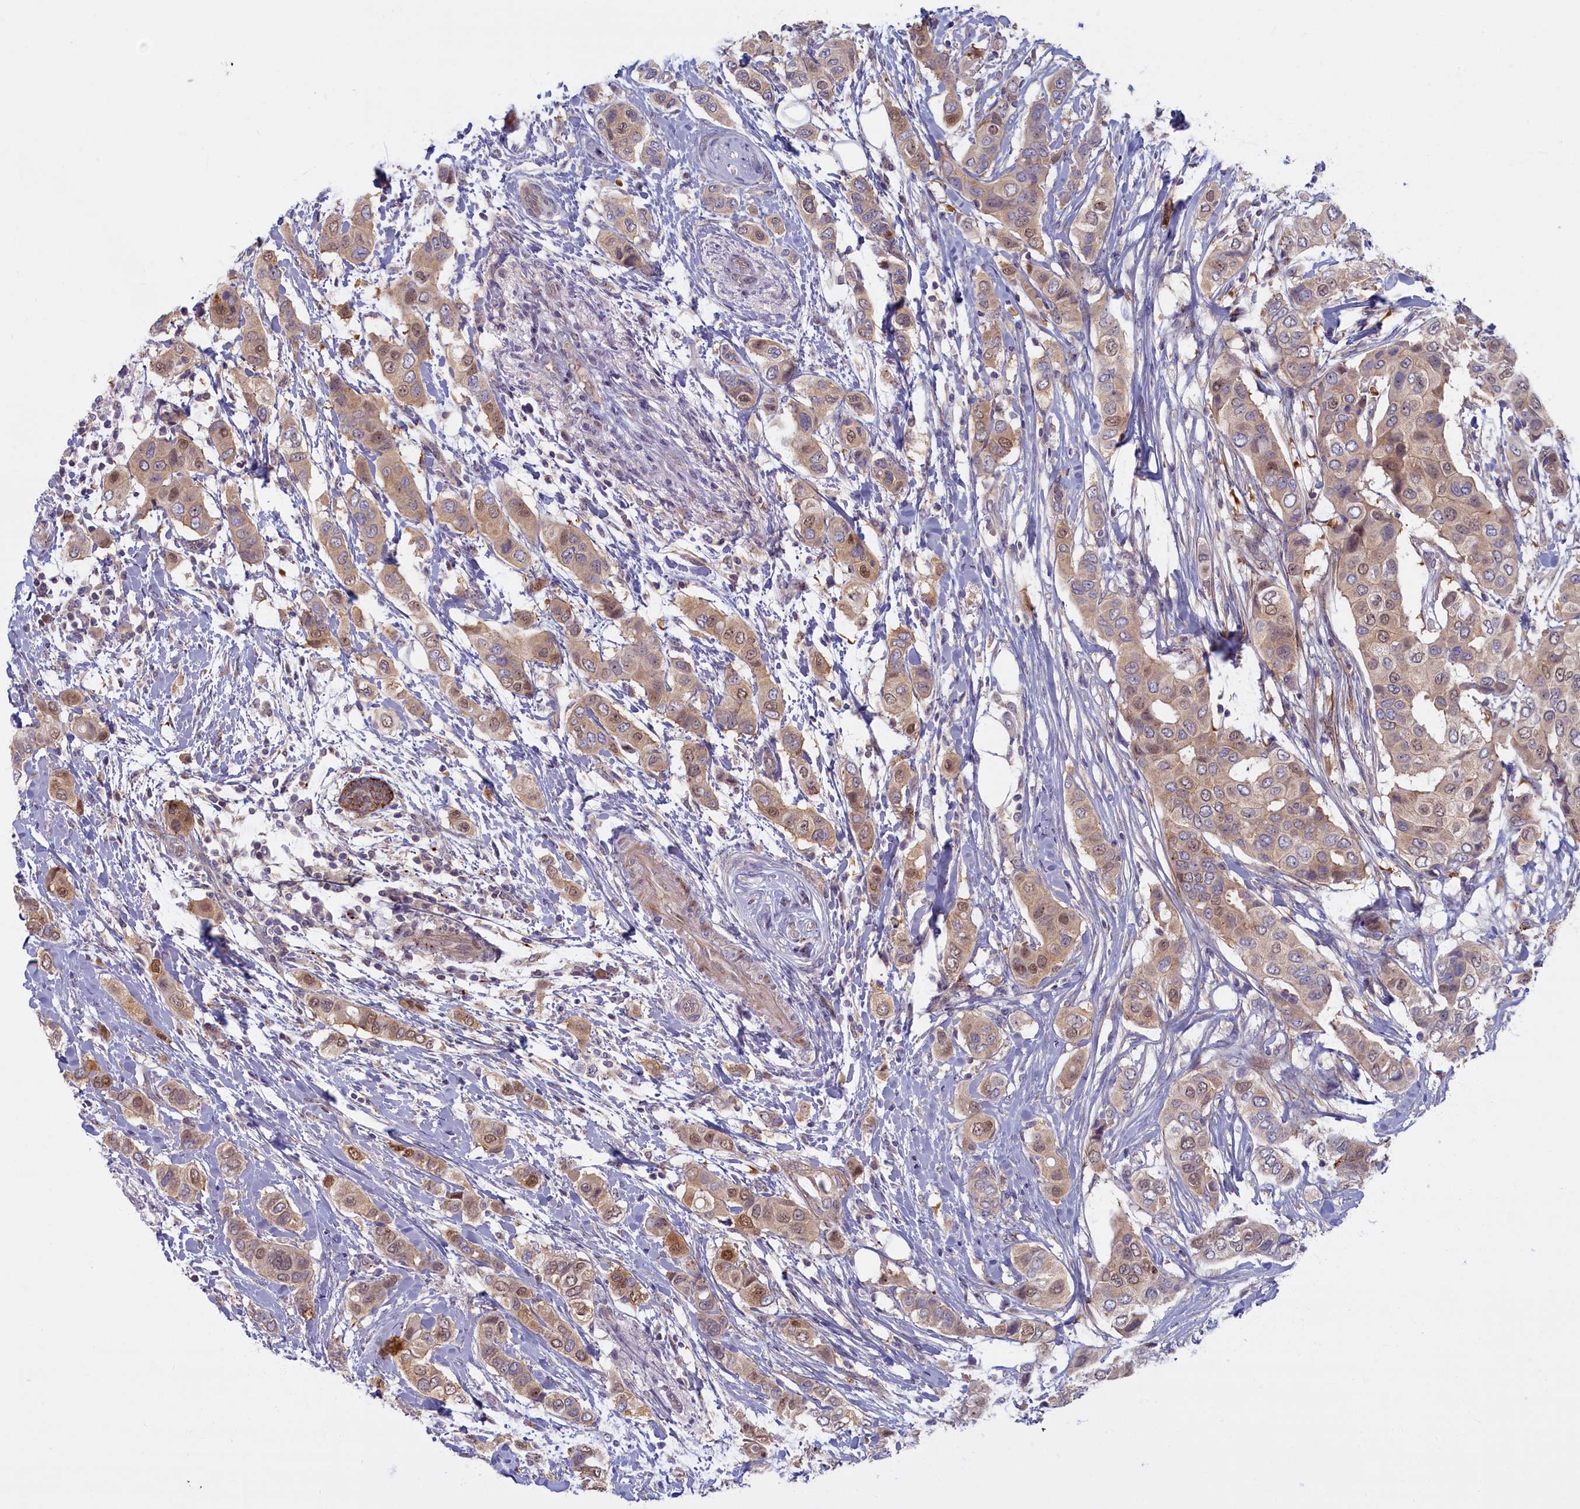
{"staining": {"intensity": "moderate", "quantity": ">75%", "location": "cytoplasmic/membranous,nuclear"}, "tissue": "breast cancer", "cell_type": "Tumor cells", "image_type": "cancer", "snomed": [{"axis": "morphology", "description": "Lobular carcinoma"}, {"axis": "topography", "description": "Breast"}], "caption": "Immunohistochemical staining of breast cancer shows medium levels of moderate cytoplasmic/membranous and nuclear expression in about >75% of tumor cells. The protein of interest is shown in brown color, while the nuclei are stained blue.", "gene": "FCSK", "patient": {"sex": "female", "age": 51}}